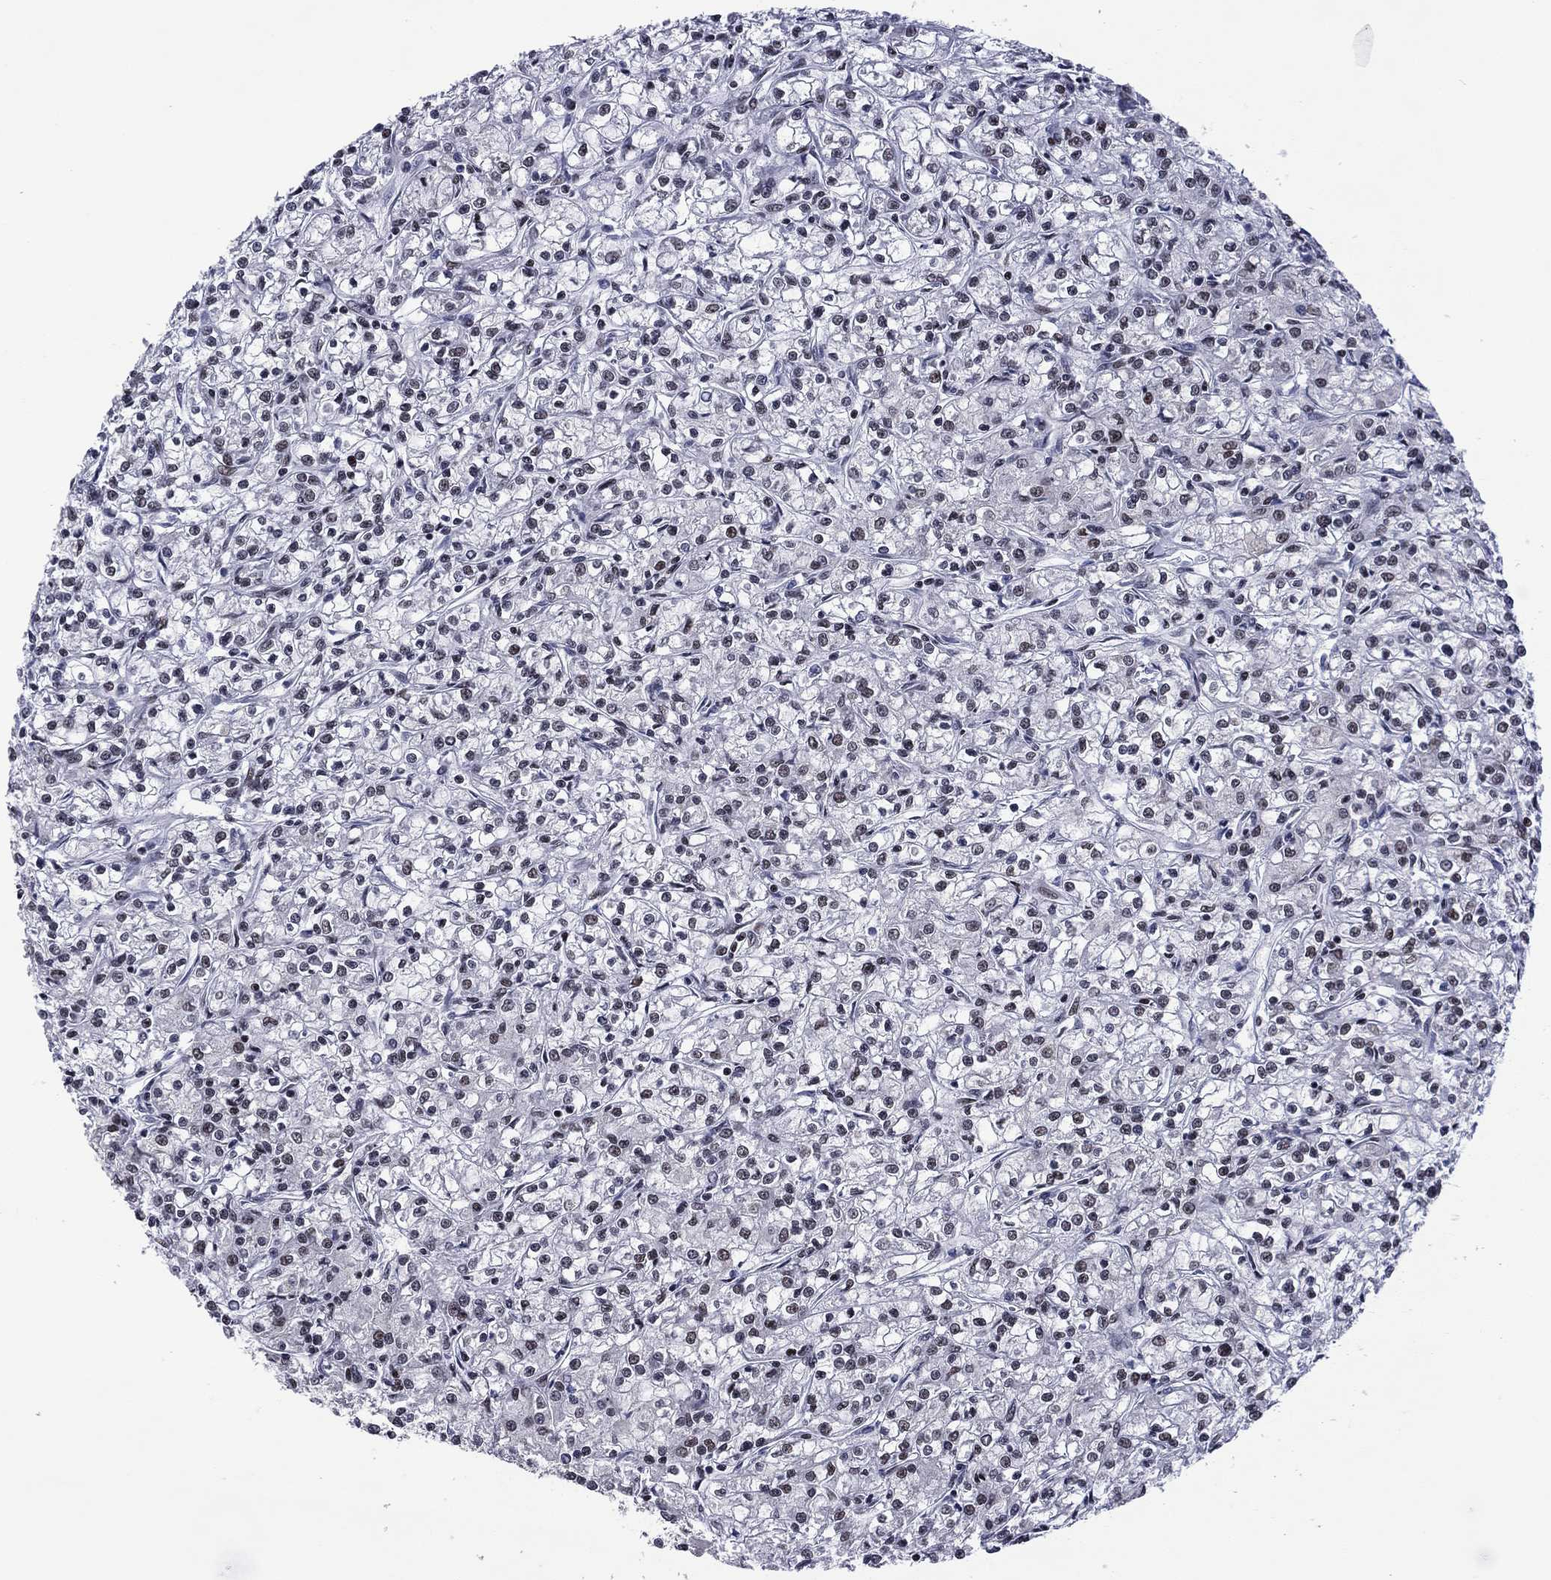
{"staining": {"intensity": "negative", "quantity": "none", "location": "none"}, "tissue": "renal cancer", "cell_type": "Tumor cells", "image_type": "cancer", "snomed": [{"axis": "morphology", "description": "Adenocarcinoma, NOS"}, {"axis": "topography", "description": "Kidney"}], "caption": "This is an immunohistochemistry (IHC) micrograph of human adenocarcinoma (renal). There is no positivity in tumor cells.", "gene": "ETV5", "patient": {"sex": "female", "age": 59}}